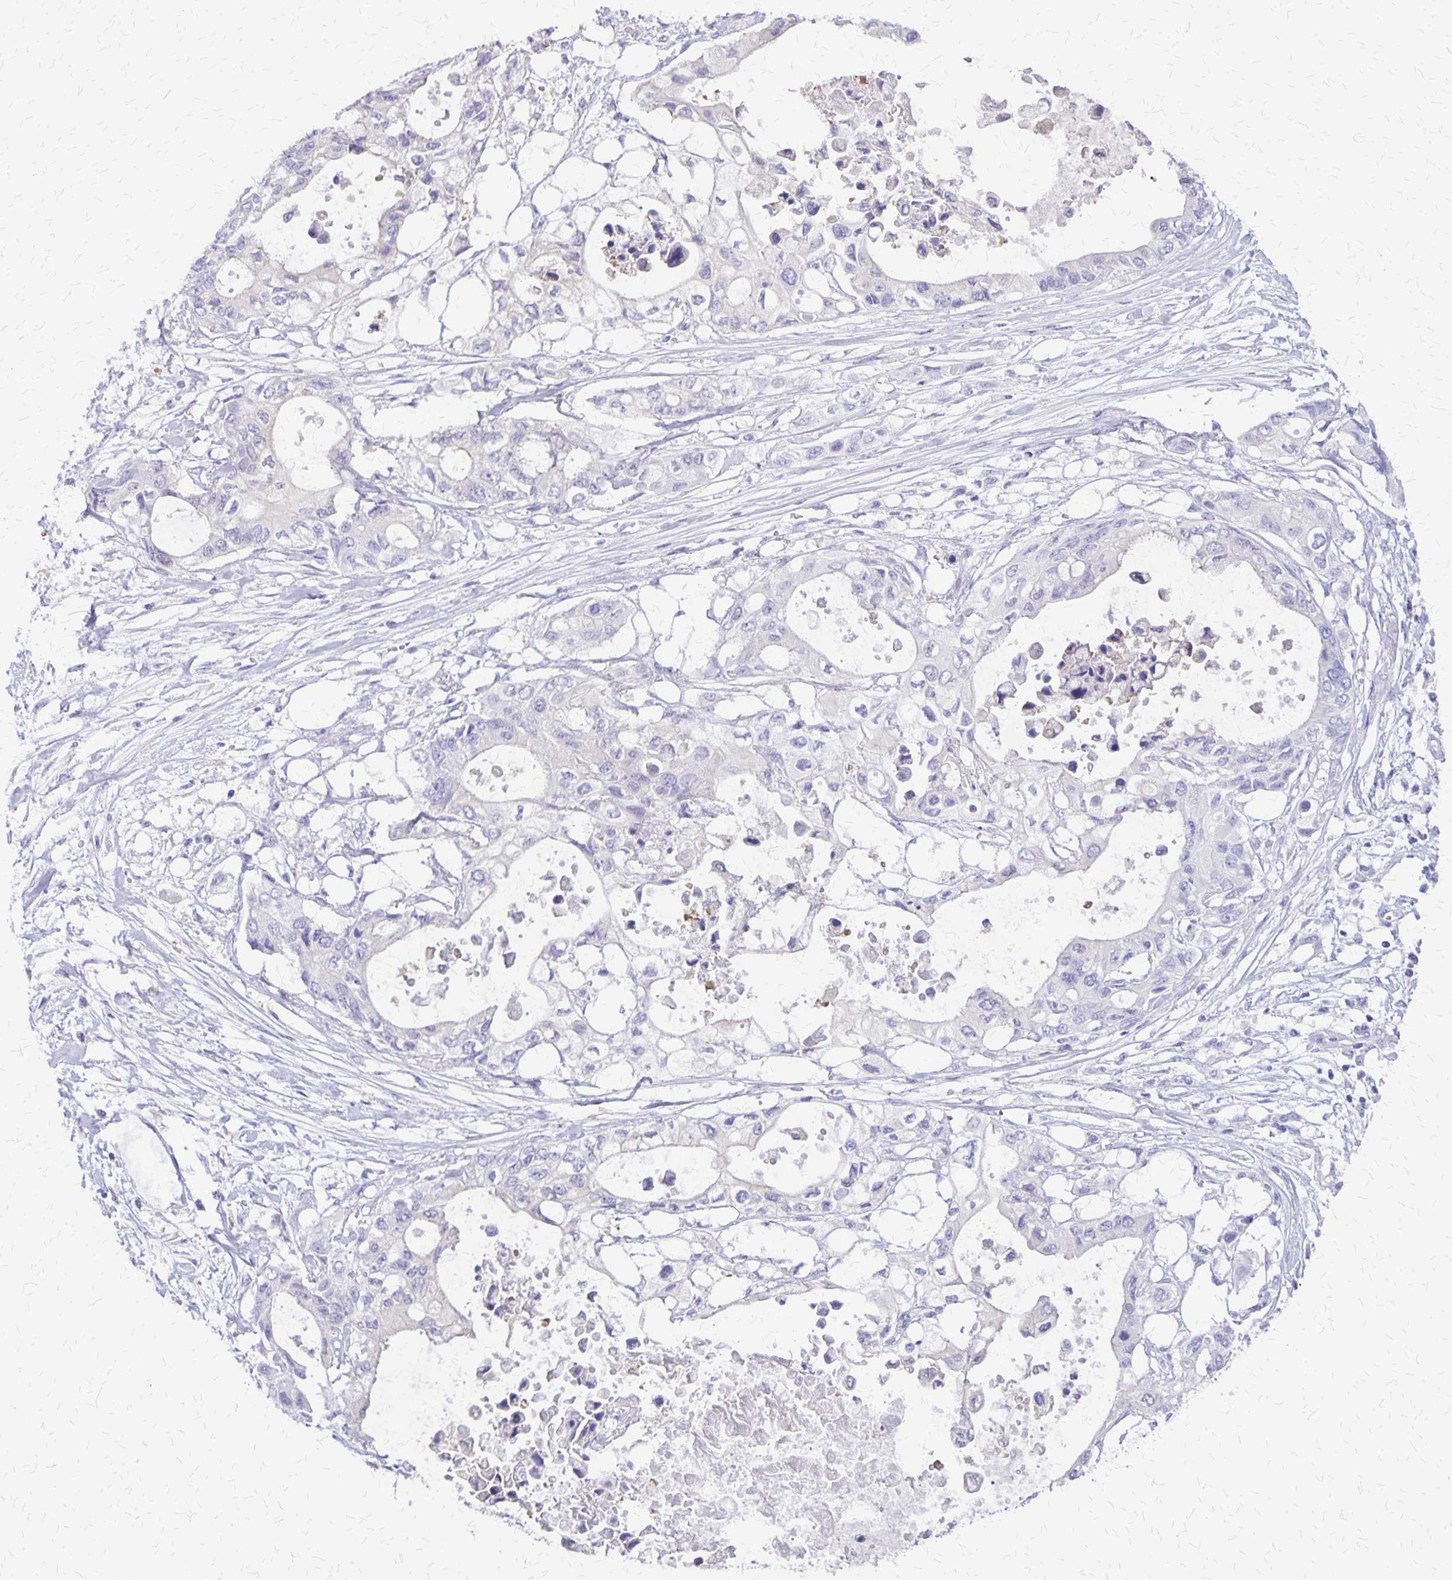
{"staining": {"intensity": "negative", "quantity": "none", "location": "none"}, "tissue": "pancreatic cancer", "cell_type": "Tumor cells", "image_type": "cancer", "snomed": [{"axis": "morphology", "description": "Adenocarcinoma, NOS"}, {"axis": "topography", "description": "Pancreas"}], "caption": "High power microscopy photomicrograph of an IHC photomicrograph of adenocarcinoma (pancreatic), revealing no significant positivity in tumor cells.", "gene": "SI", "patient": {"sex": "female", "age": 63}}